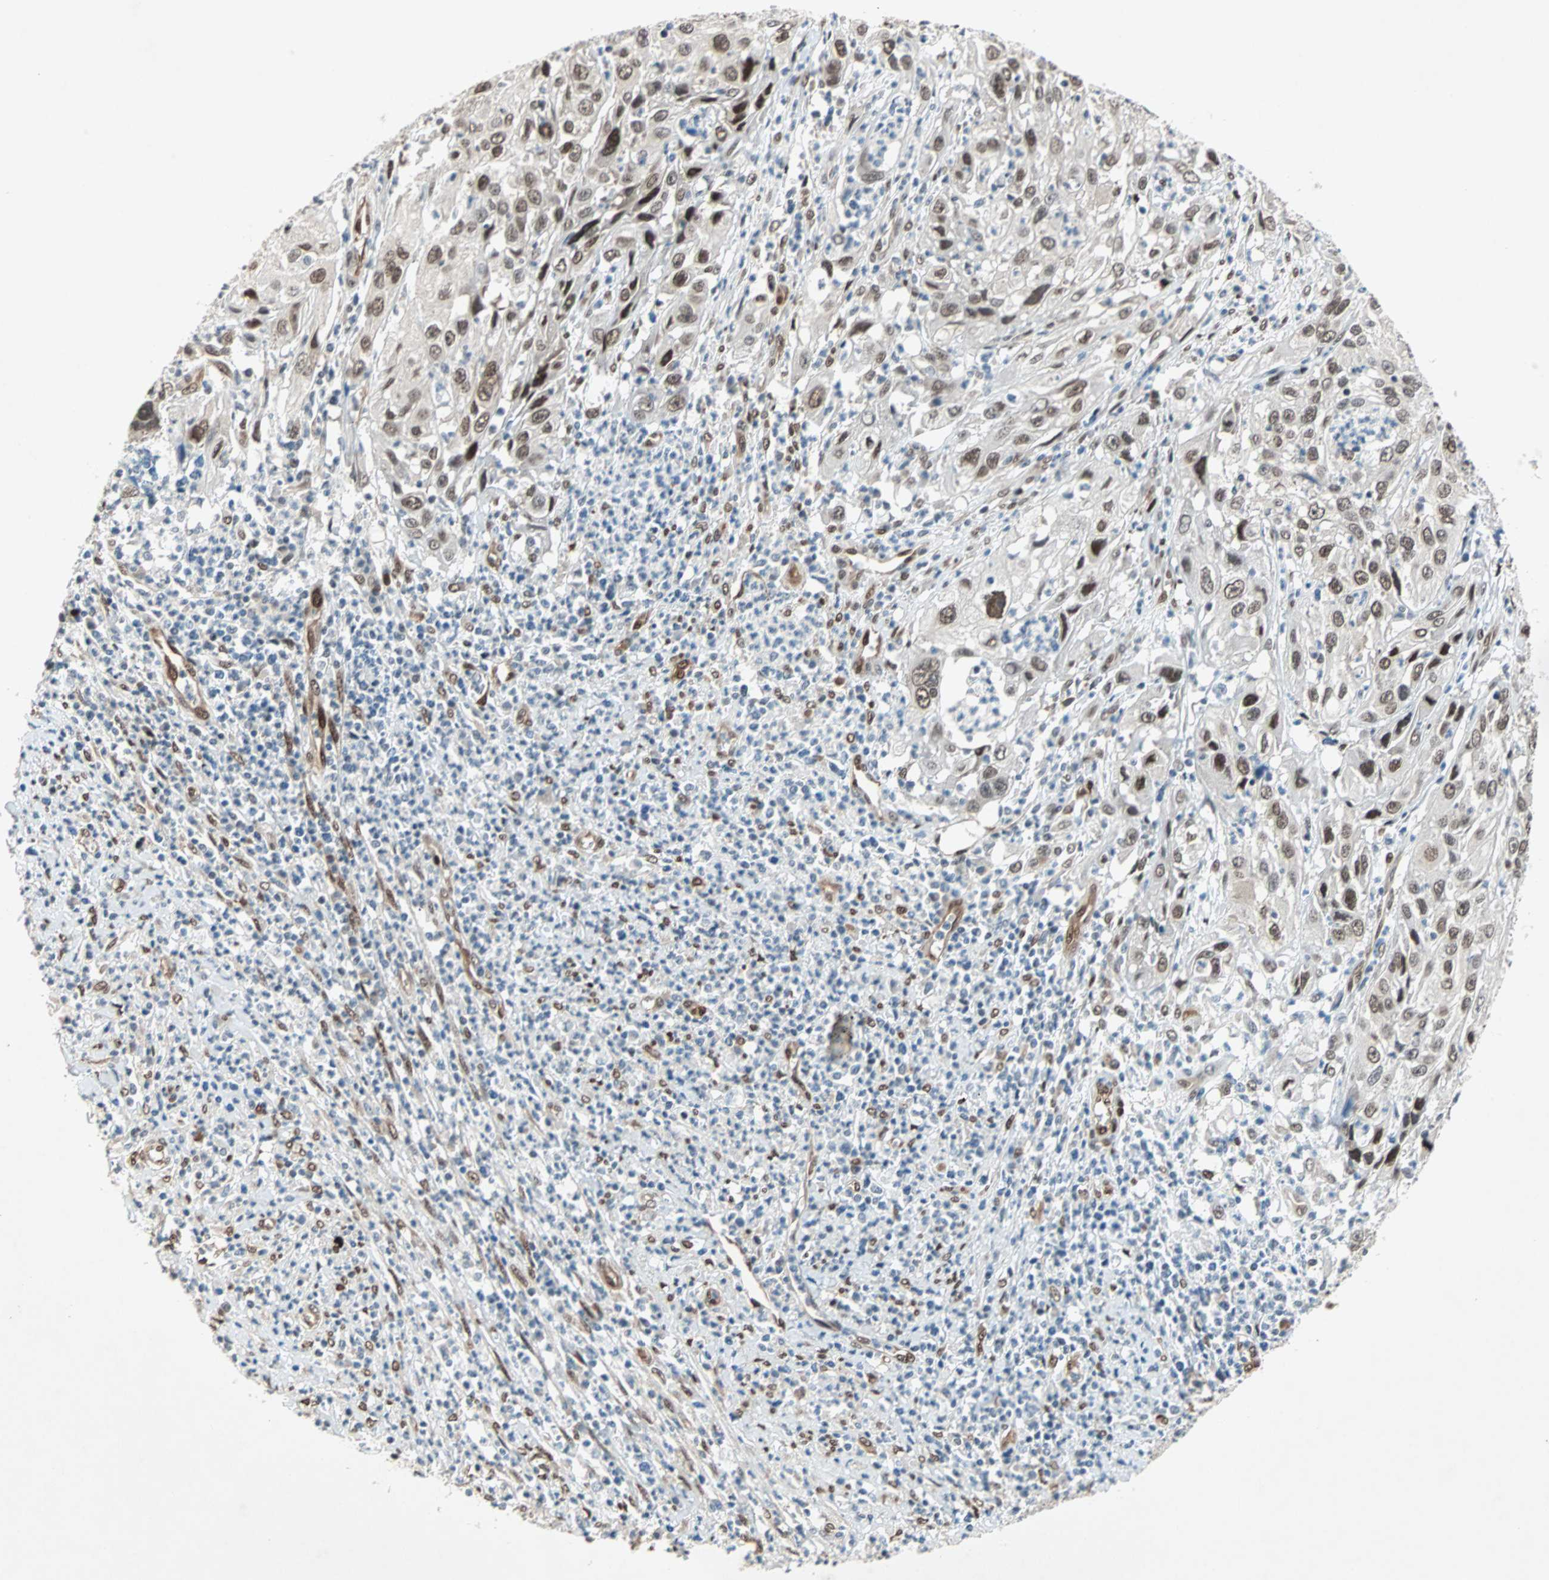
{"staining": {"intensity": "moderate", "quantity": ">75%", "location": "nuclear"}, "tissue": "cervical cancer", "cell_type": "Tumor cells", "image_type": "cancer", "snomed": [{"axis": "morphology", "description": "Squamous cell carcinoma, NOS"}, {"axis": "topography", "description": "Cervix"}], "caption": "There is medium levels of moderate nuclear positivity in tumor cells of squamous cell carcinoma (cervical), as demonstrated by immunohistochemical staining (brown color).", "gene": "WWTR1", "patient": {"sex": "female", "age": 32}}